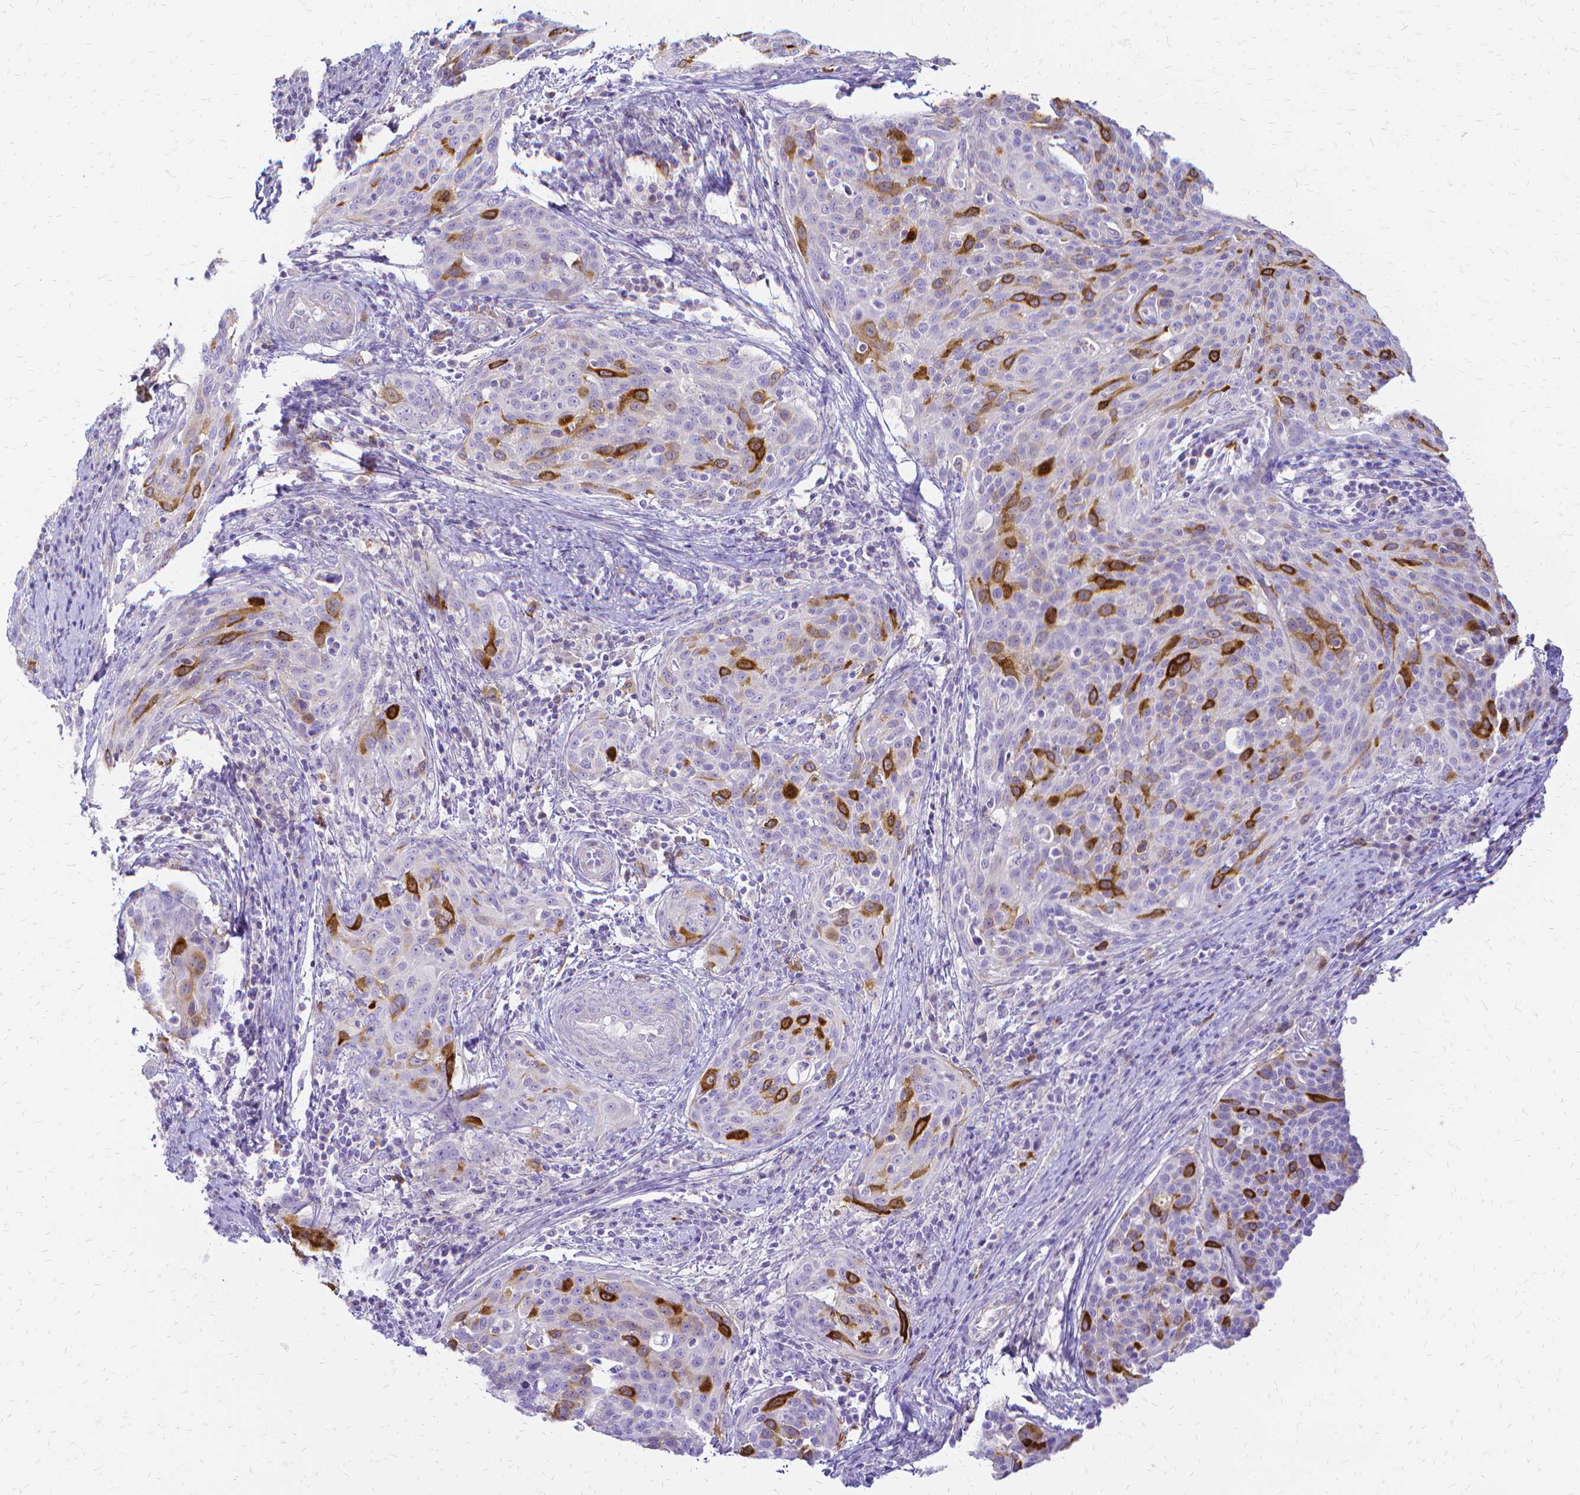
{"staining": {"intensity": "strong", "quantity": "<25%", "location": "cytoplasmic/membranous"}, "tissue": "cervical cancer", "cell_type": "Tumor cells", "image_type": "cancer", "snomed": [{"axis": "morphology", "description": "Squamous cell carcinoma, NOS"}, {"axis": "topography", "description": "Cervix"}], "caption": "Human squamous cell carcinoma (cervical) stained with a protein marker reveals strong staining in tumor cells.", "gene": "CCNB1", "patient": {"sex": "female", "age": 31}}